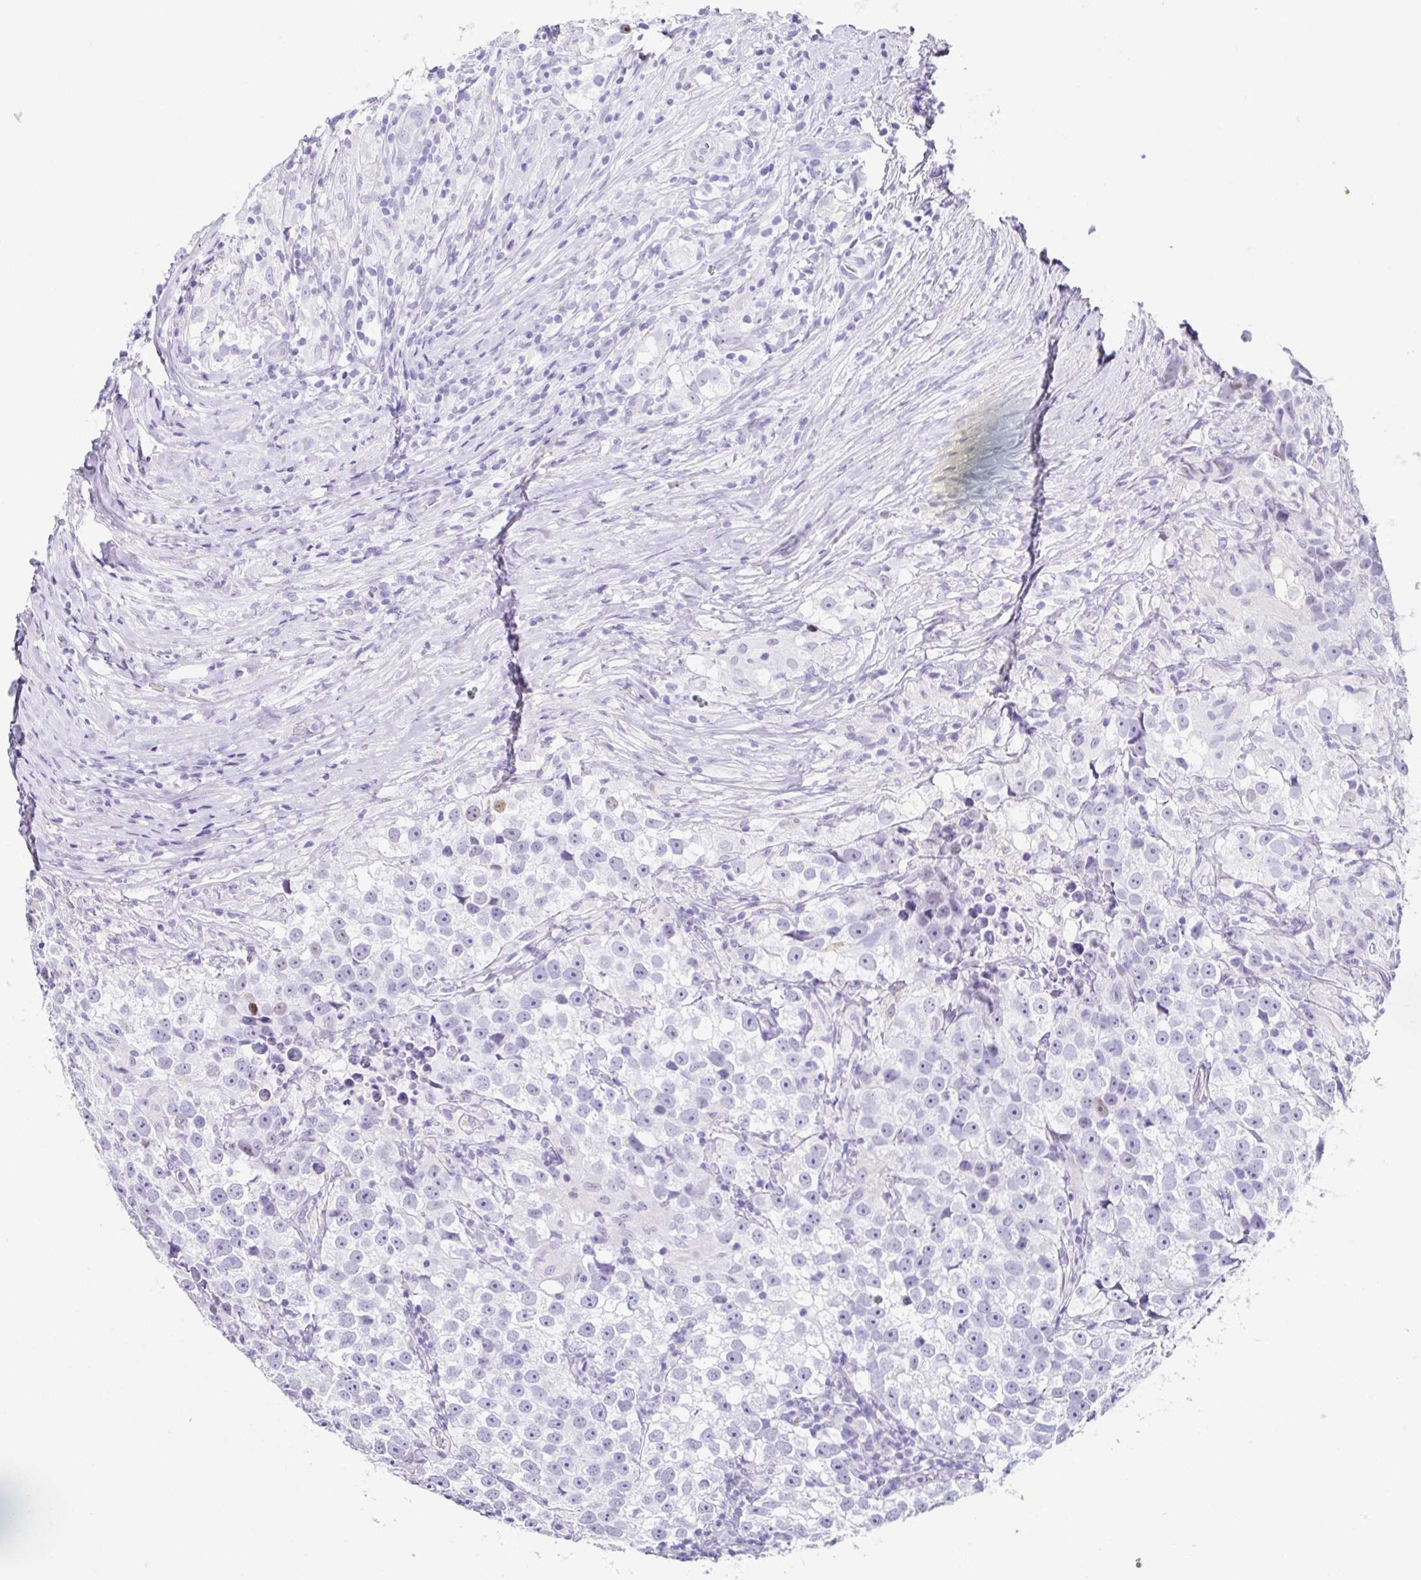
{"staining": {"intensity": "negative", "quantity": "none", "location": "none"}, "tissue": "testis cancer", "cell_type": "Tumor cells", "image_type": "cancer", "snomed": [{"axis": "morphology", "description": "Seminoma, NOS"}, {"axis": "topography", "description": "Testis"}], "caption": "IHC of human seminoma (testis) displays no positivity in tumor cells. (DAB (3,3'-diaminobenzidine) immunohistochemistry with hematoxylin counter stain).", "gene": "ESX1", "patient": {"sex": "male", "age": 46}}